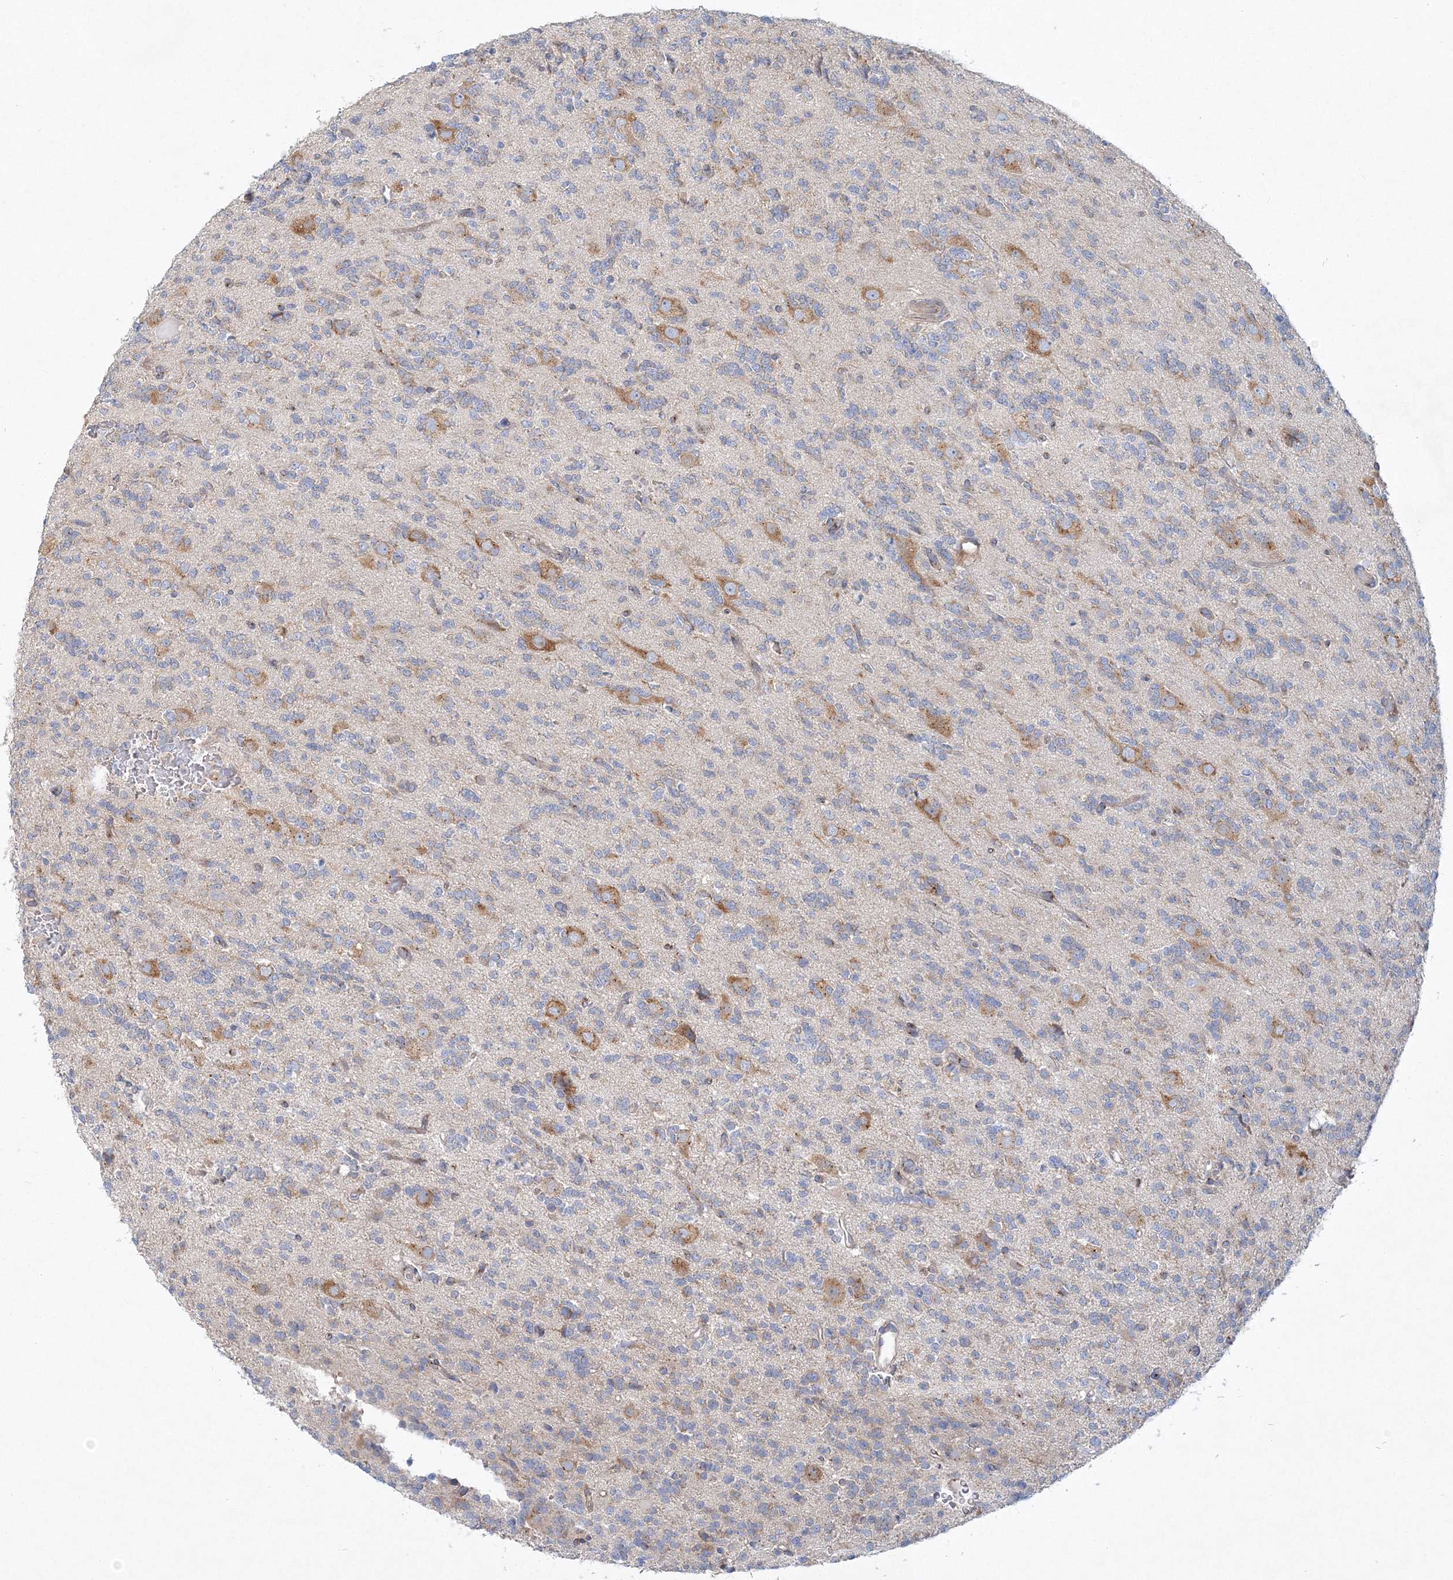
{"staining": {"intensity": "negative", "quantity": "none", "location": "none"}, "tissue": "glioma", "cell_type": "Tumor cells", "image_type": "cancer", "snomed": [{"axis": "morphology", "description": "Glioma, malignant, High grade"}, {"axis": "topography", "description": "Brain"}], "caption": "A high-resolution photomicrograph shows immunohistochemistry (IHC) staining of glioma, which displays no significant positivity in tumor cells. The staining was performed using DAB (3,3'-diaminobenzidine) to visualize the protein expression in brown, while the nuclei were stained in blue with hematoxylin (Magnification: 20x).", "gene": "SEC23IP", "patient": {"sex": "female", "age": 62}}